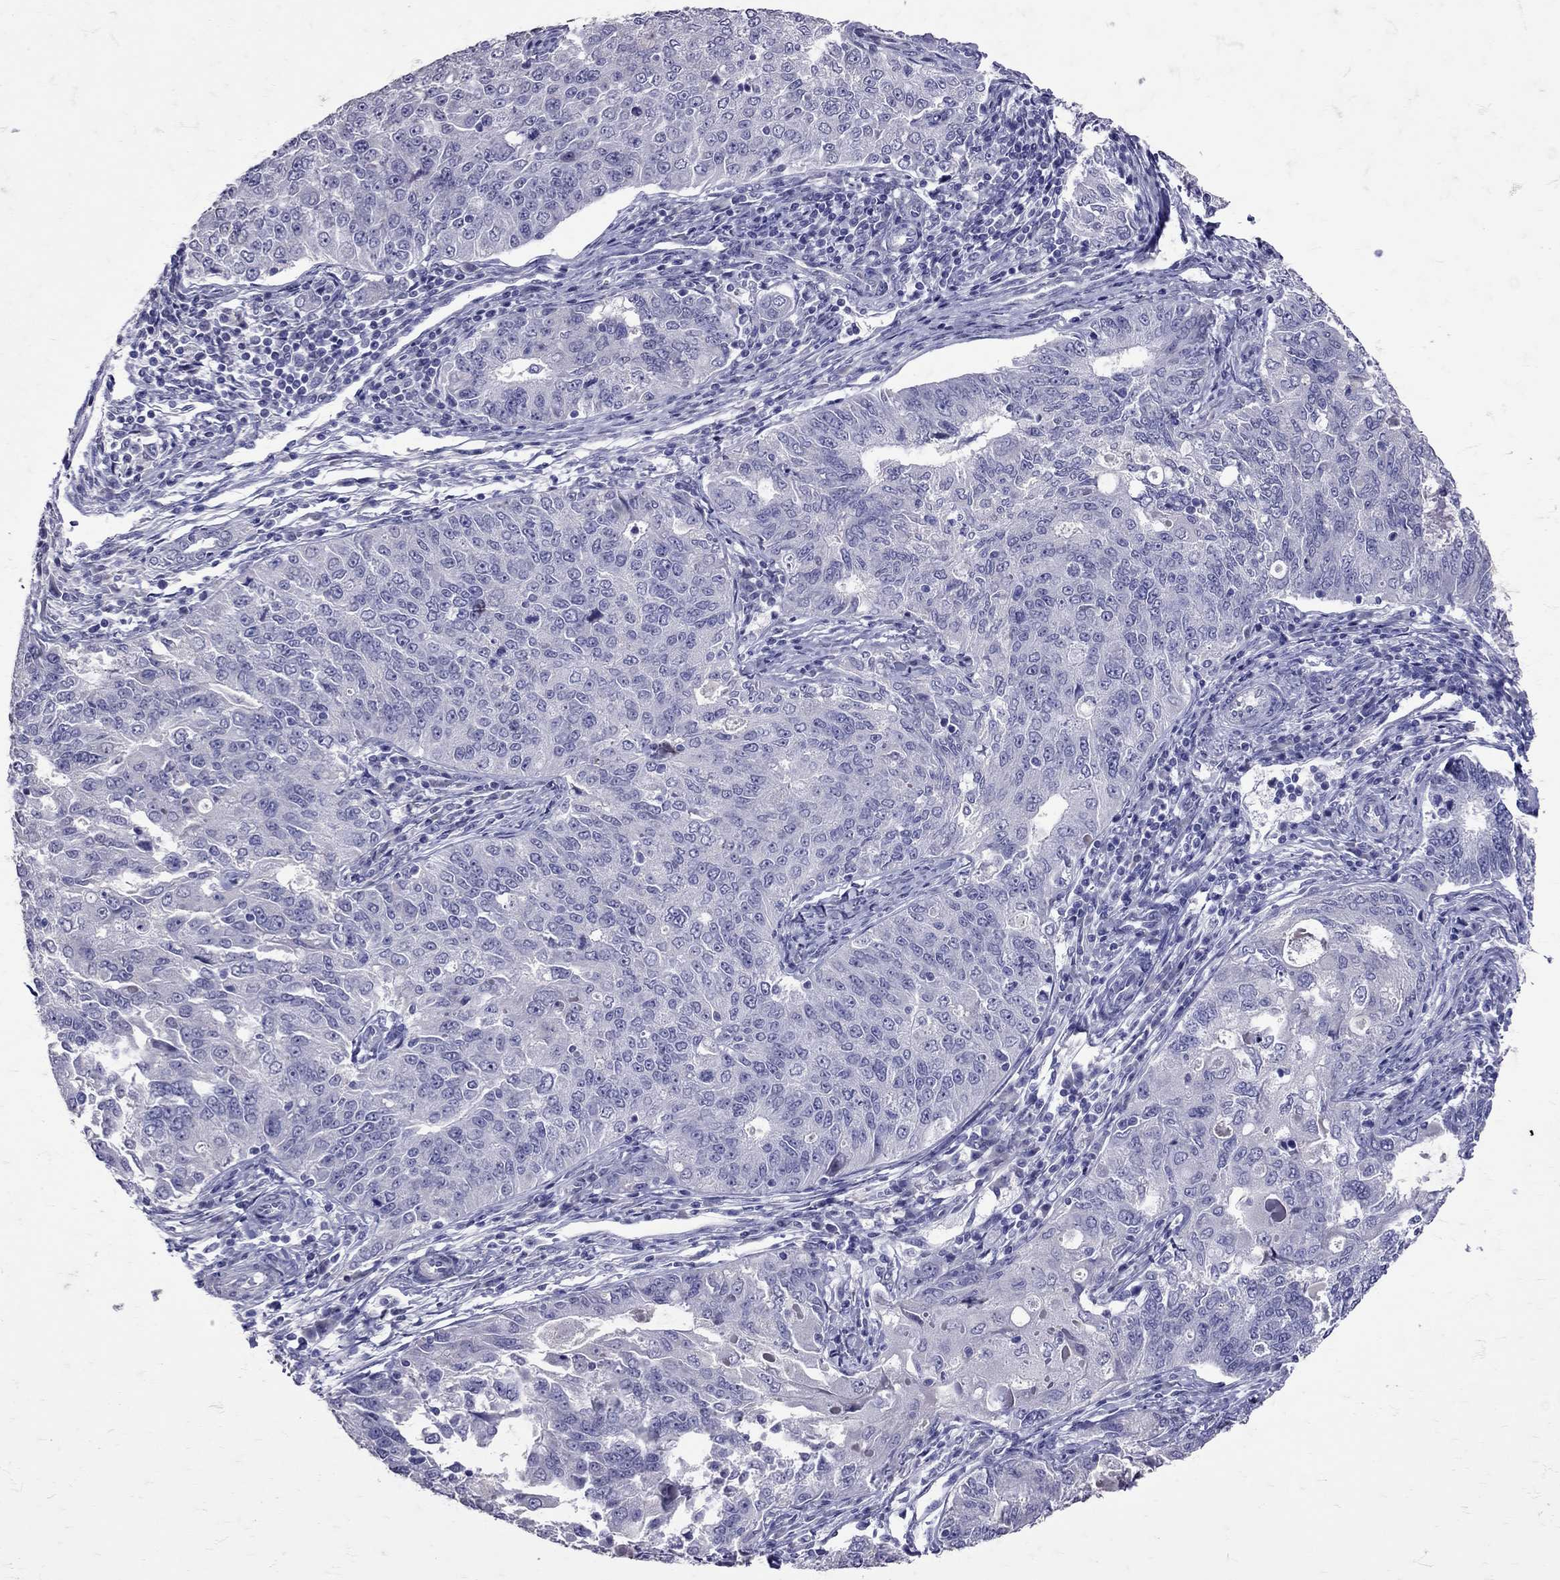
{"staining": {"intensity": "negative", "quantity": "none", "location": "none"}, "tissue": "endometrial cancer", "cell_type": "Tumor cells", "image_type": "cancer", "snomed": [{"axis": "morphology", "description": "Adenocarcinoma, NOS"}, {"axis": "topography", "description": "Endometrium"}], "caption": "The photomicrograph shows no staining of tumor cells in endometrial cancer (adenocarcinoma).", "gene": "SST", "patient": {"sex": "female", "age": 43}}